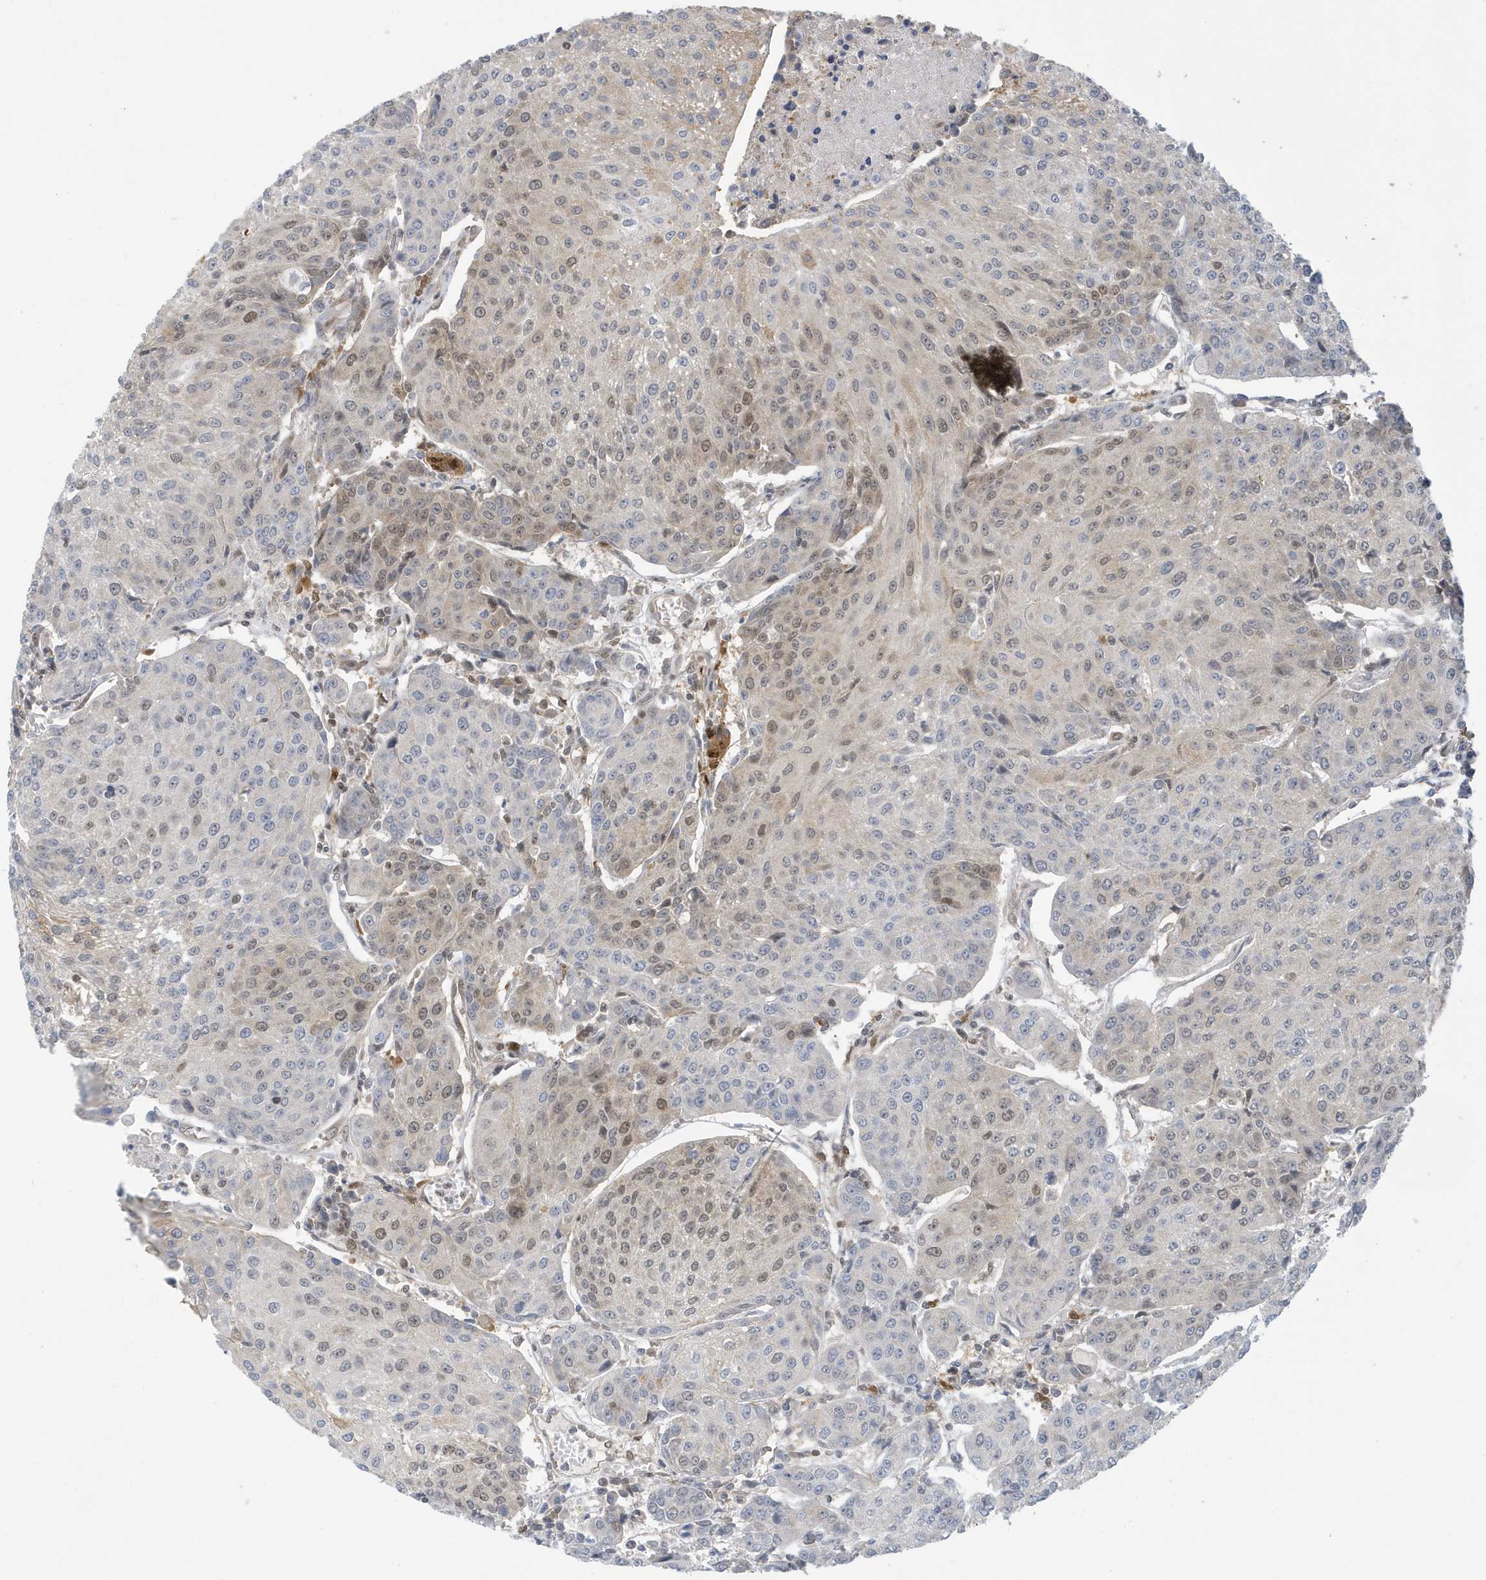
{"staining": {"intensity": "moderate", "quantity": "<25%", "location": "nuclear"}, "tissue": "urothelial cancer", "cell_type": "Tumor cells", "image_type": "cancer", "snomed": [{"axis": "morphology", "description": "Urothelial carcinoma, High grade"}, {"axis": "topography", "description": "Urinary bladder"}], "caption": "Immunohistochemistry (IHC) (DAB (3,3'-diaminobenzidine)) staining of human urothelial cancer reveals moderate nuclear protein positivity in about <25% of tumor cells. The staining was performed using DAB, with brown indicating positive protein expression. Nuclei are stained blue with hematoxylin.", "gene": "NCOA7", "patient": {"sex": "female", "age": 85}}